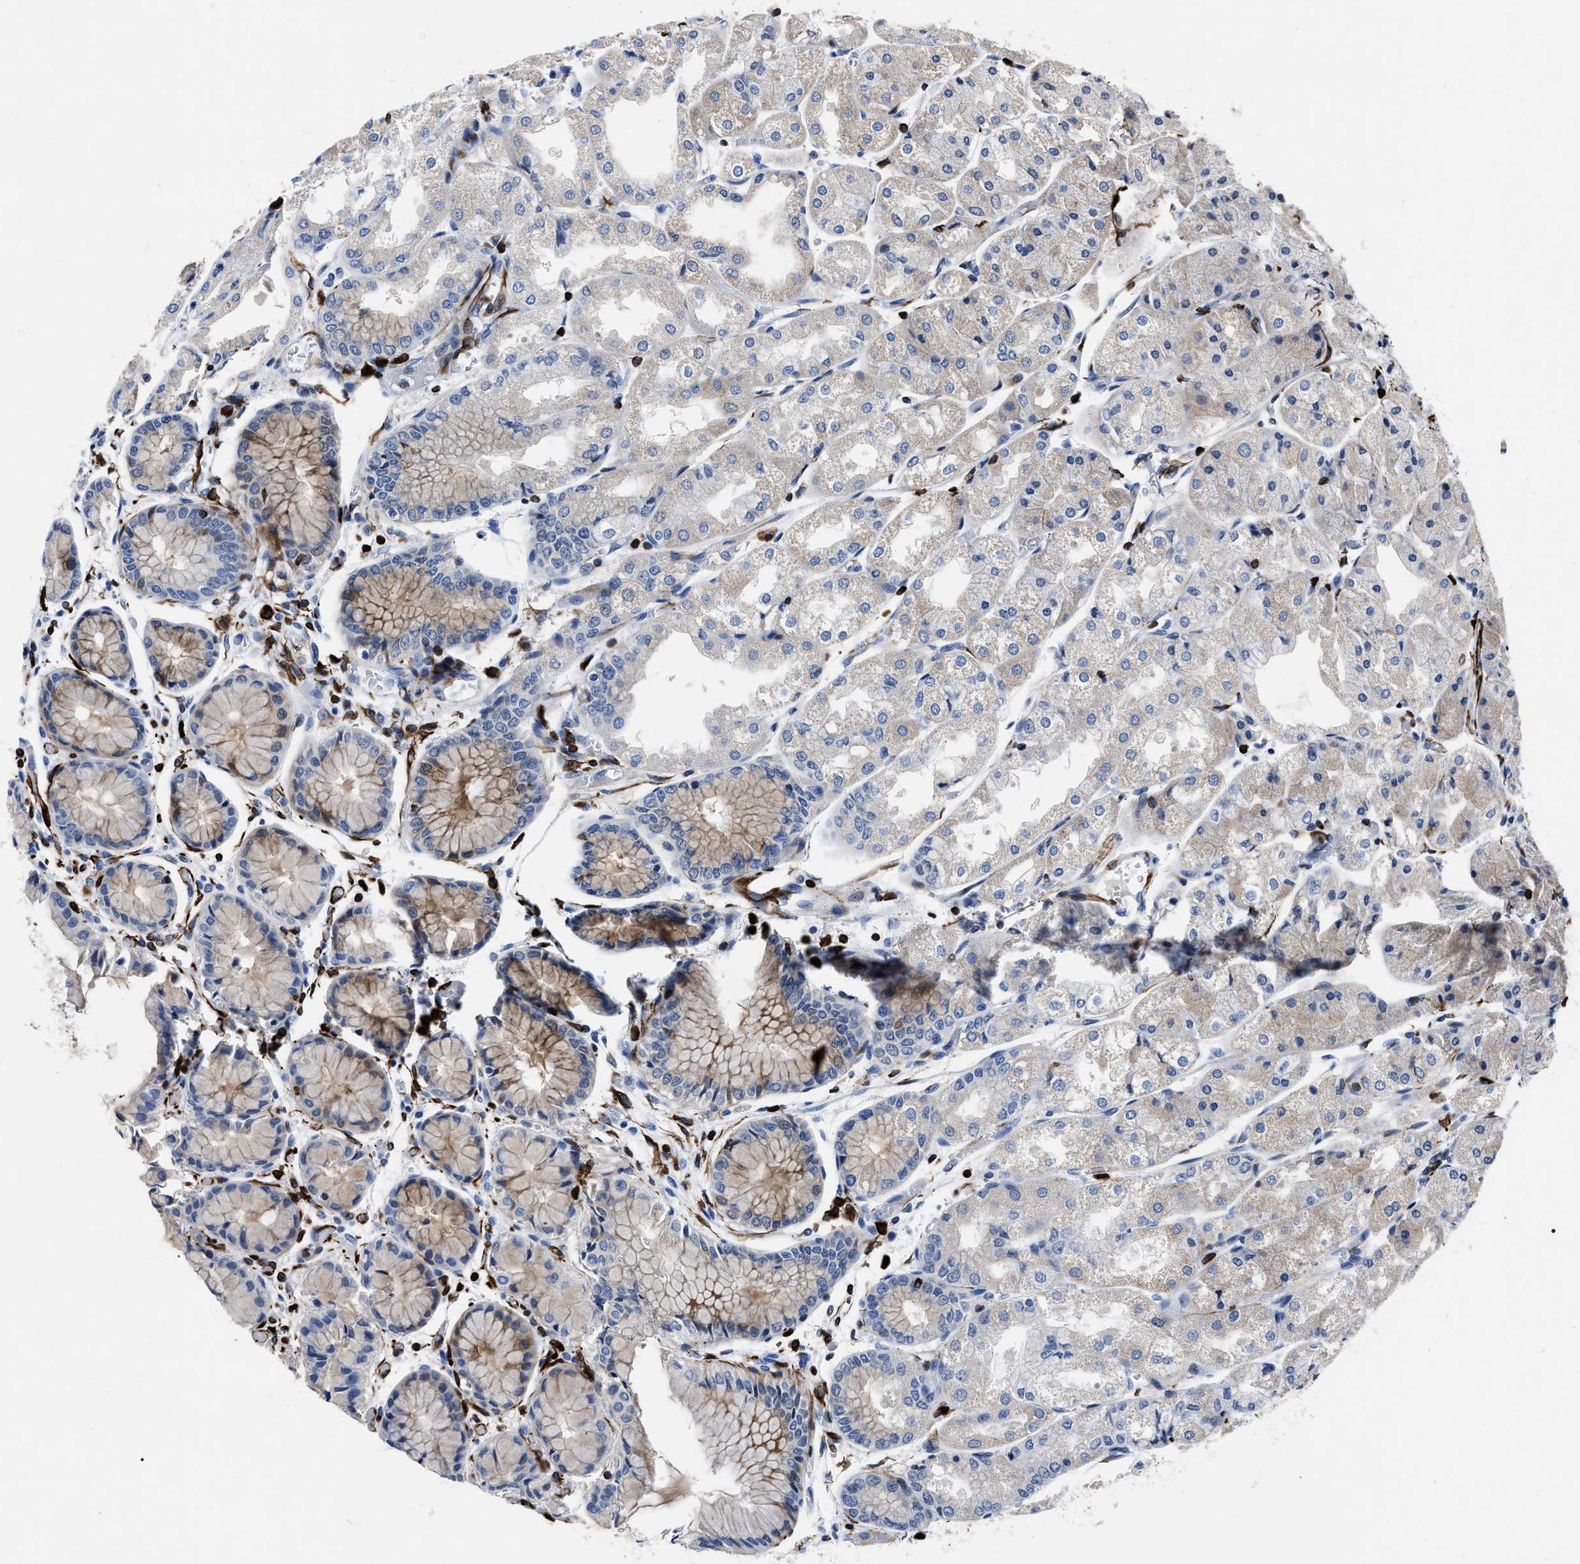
{"staining": {"intensity": "weak", "quantity": "<25%", "location": "cytoplasmic/membranous"}, "tissue": "stomach", "cell_type": "Glandular cells", "image_type": "normal", "snomed": [{"axis": "morphology", "description": "Normal tissue, NOS"}, {"axis": "topography", "description": "Stomach, upper"}], "caption": "This is an immunohistochemistry (IHC) photomicrograph of benign human stomach. There is no staining in glandular cells.", "gene": "OR10G3", "patient": {"sex": "male", "age": 72}}